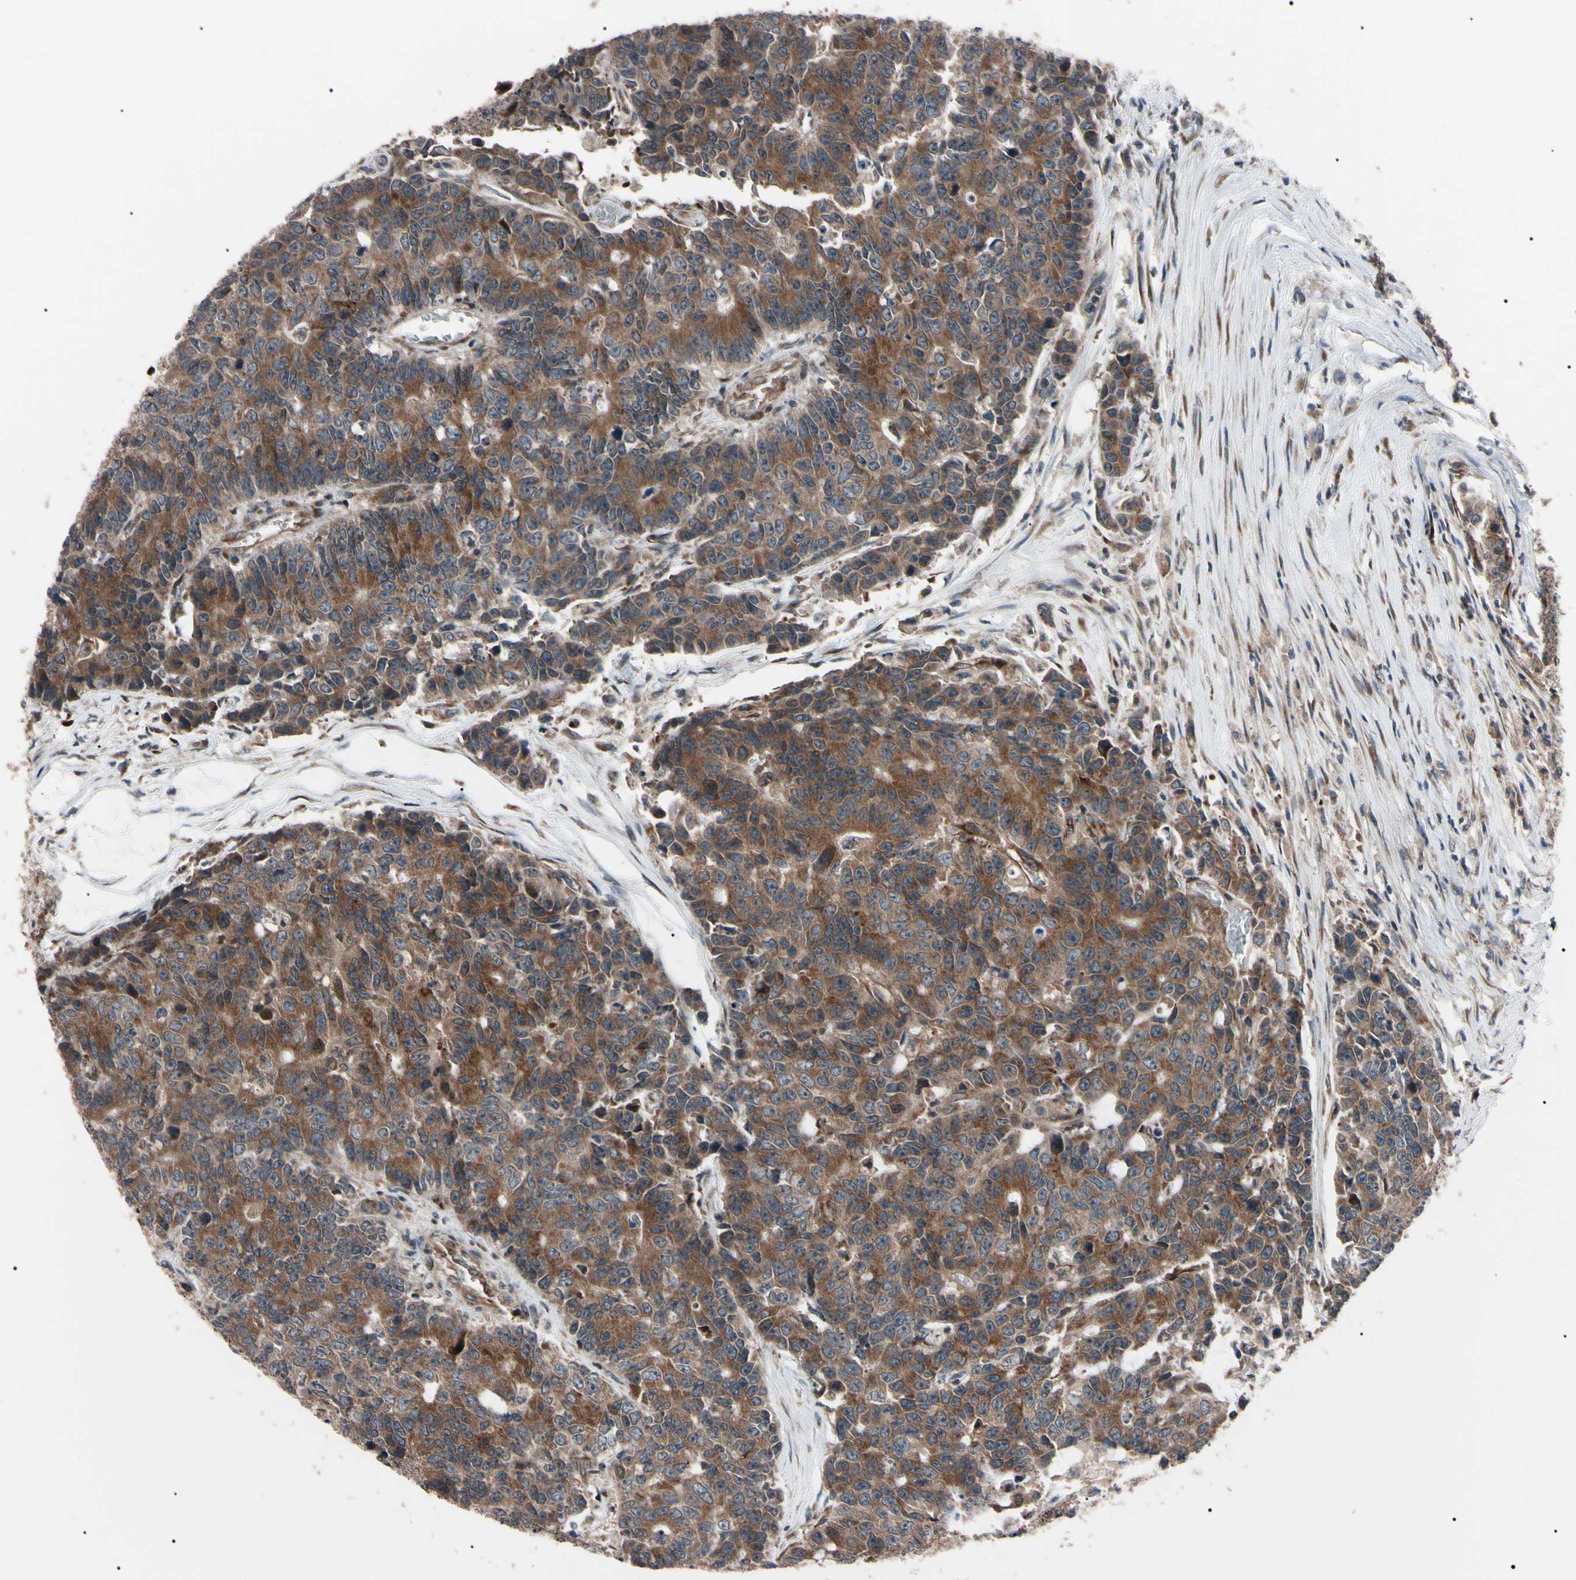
{"staining": {"intensity": "strong", "quantity": ">75%", "location": "cytoplasmic/membranous"}, "tissue": "colorectal cancer", "cell_type": "Tumor cells", "image_type": "cancer", "snomed": [{"axis": "morphology", "description": "Adenocarcinoma, NOS"}, {"axis": "topography", "description": "Colon"}], "caption": "IHC photomicrograph of colorectal cancer (adenocarcinoma) stained for a protein (brown), which reveals high levels of strong cytoplasmic/membranous staining in about >75% of tumor cells.", "gene": "GUCY1B1", "patient": {"sex": "female", "age": 86}}